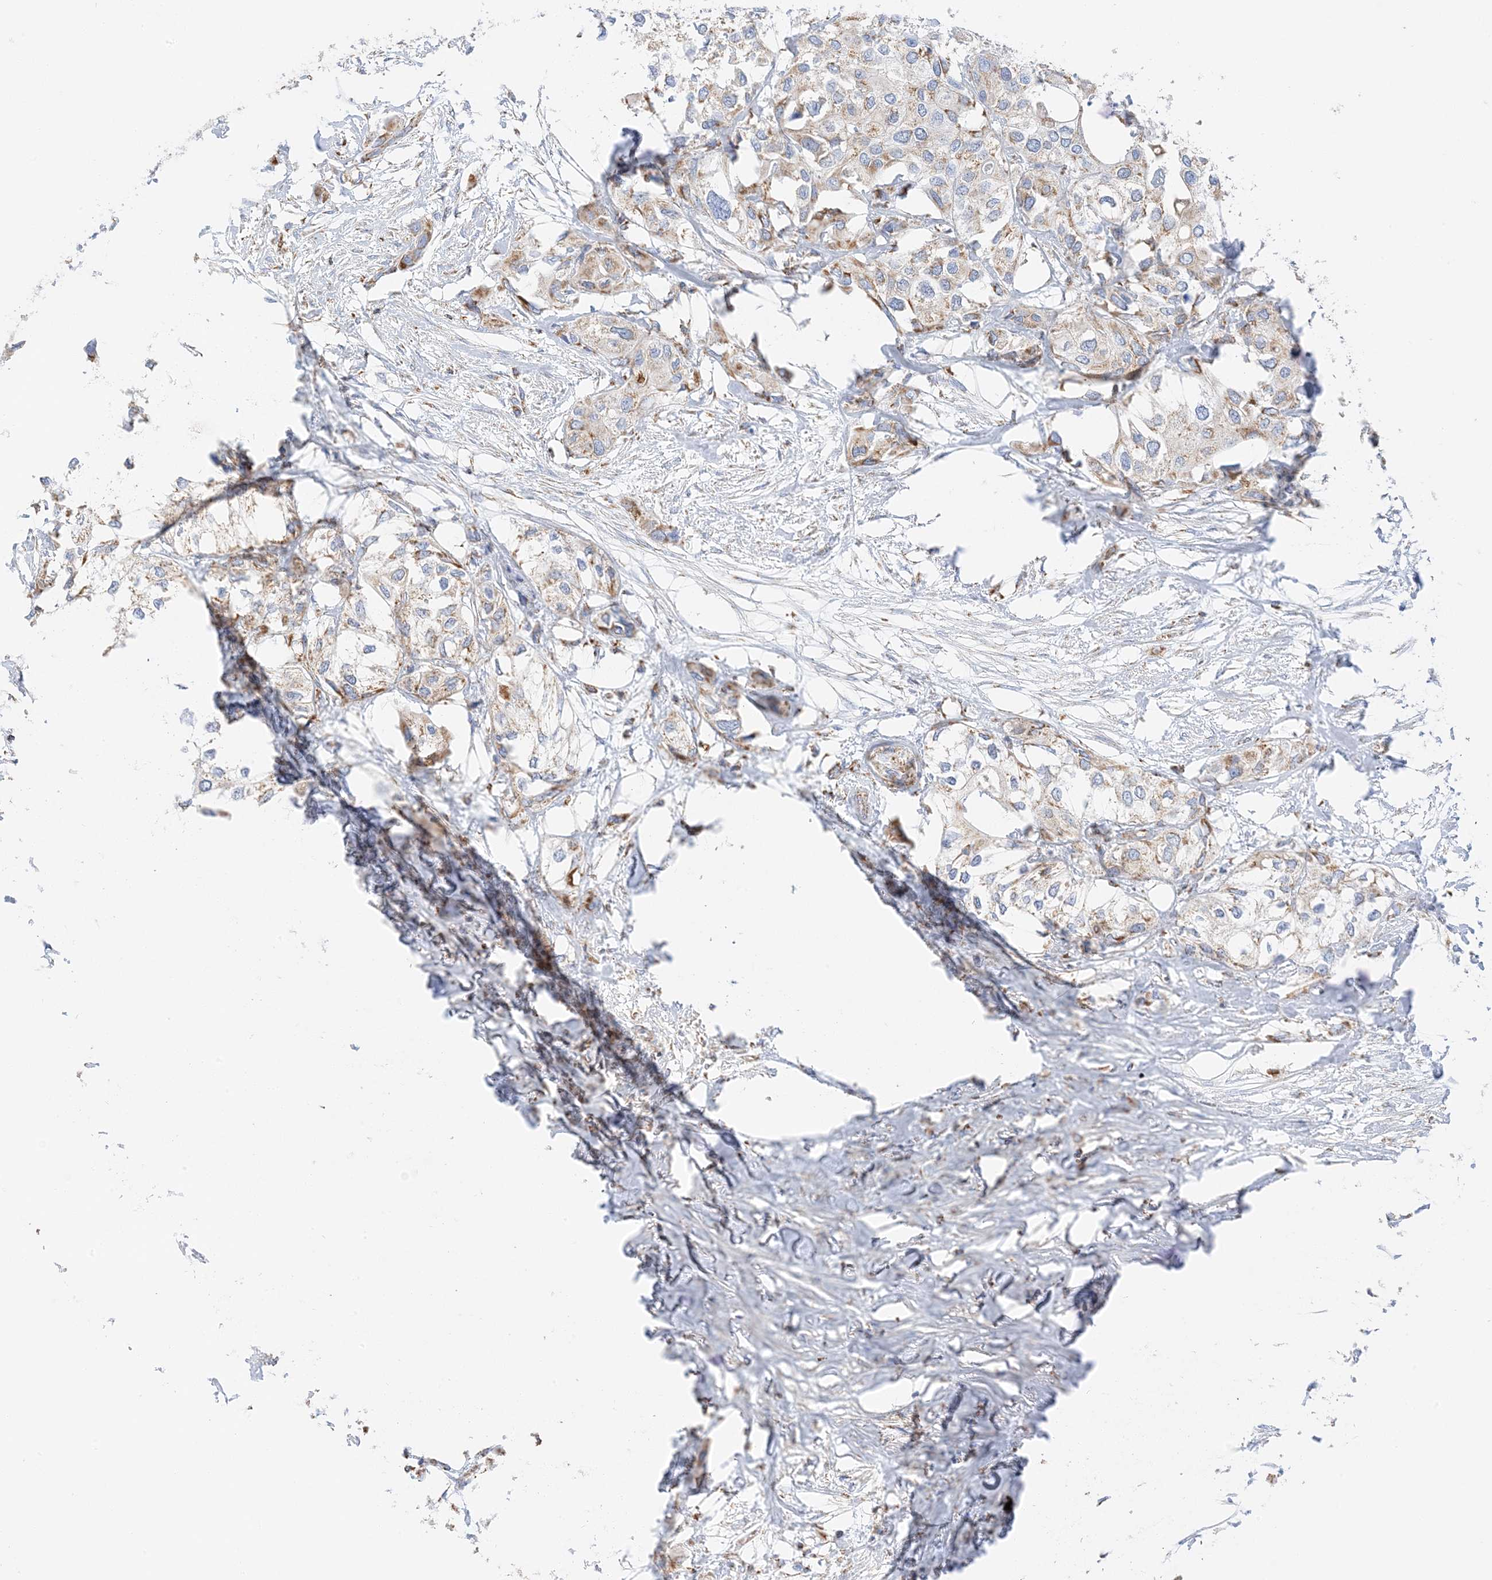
{"staining": {"intensity": "weak", "quantity": "25%-75%", "location": "cytoplasmic/membranous"}, "tissue": "urothelial cancer", "cell_type": "Tumor cells", "image_type": "cancer", "snomed": [{"axis": "morphology", "description": "Urothelial carcinoma, High grade"}, {"axis": "topography", "description": "Urinary bladder"}], "caption": "Immunohistochemistry (IHC) (DAB) staining of human urothelial carcinoma (high-grade) exhibits weak cytoplasmic/membranous protein staining in about 25%-75% of tumor cells.", "gene": "CAPN13", "patient": {"sex": "male", "age": 64}}